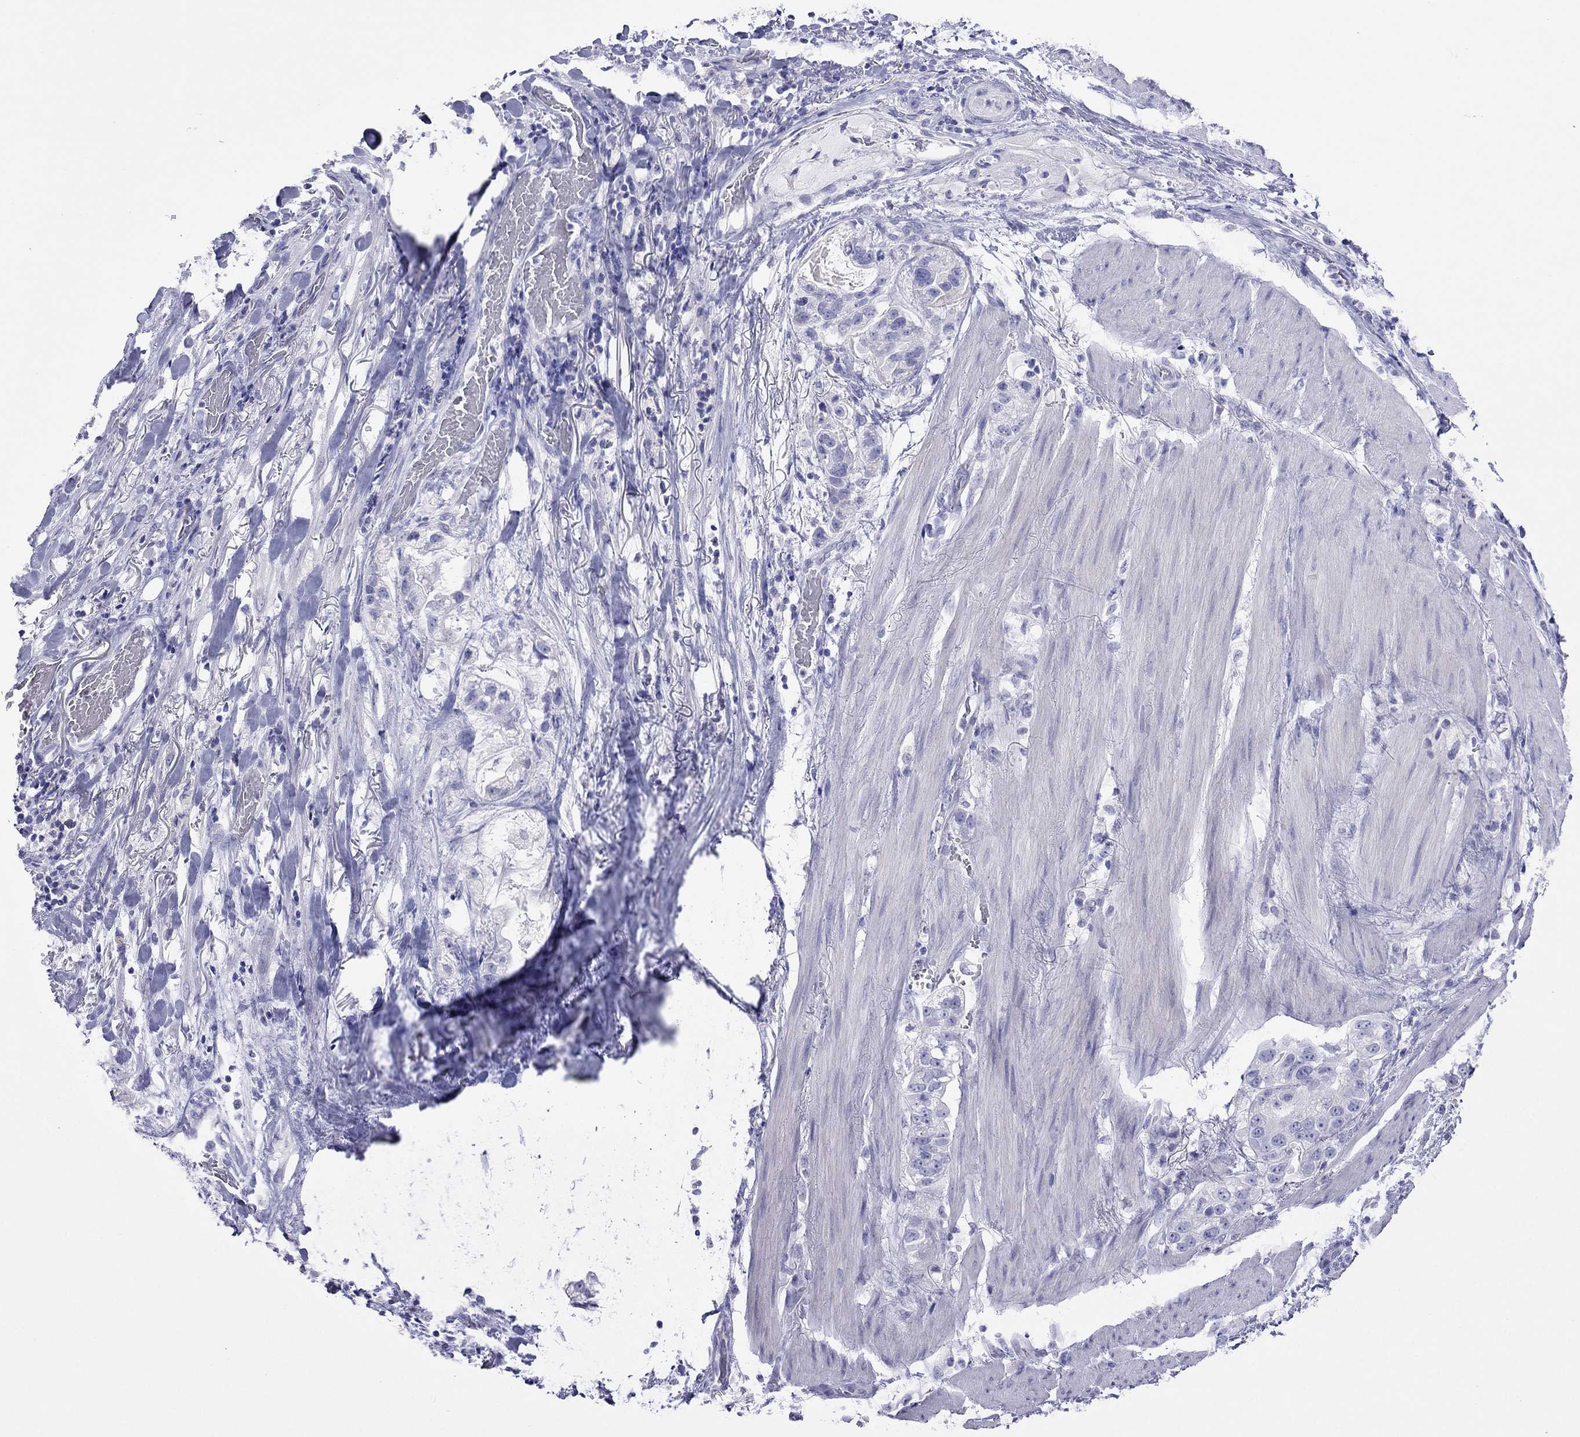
{"staining": {"intensity": "negative", "quantity": "none", "location": "none"}, "tissue": "stomach cancer", "cell_type": "Tumor cells", "image_type": "cancer", "snomed": [{"axis": "morphology", "description": "Adenocarcinoma, NOS"}, {"axis": "topography", "description": "Stomach"}], "caption": "There is no significant staining in tumor cells of stomach cancer (adenocarcinoma).", "gene": "PCDHA6", "patient": {"sex": "male", "age": 59}}